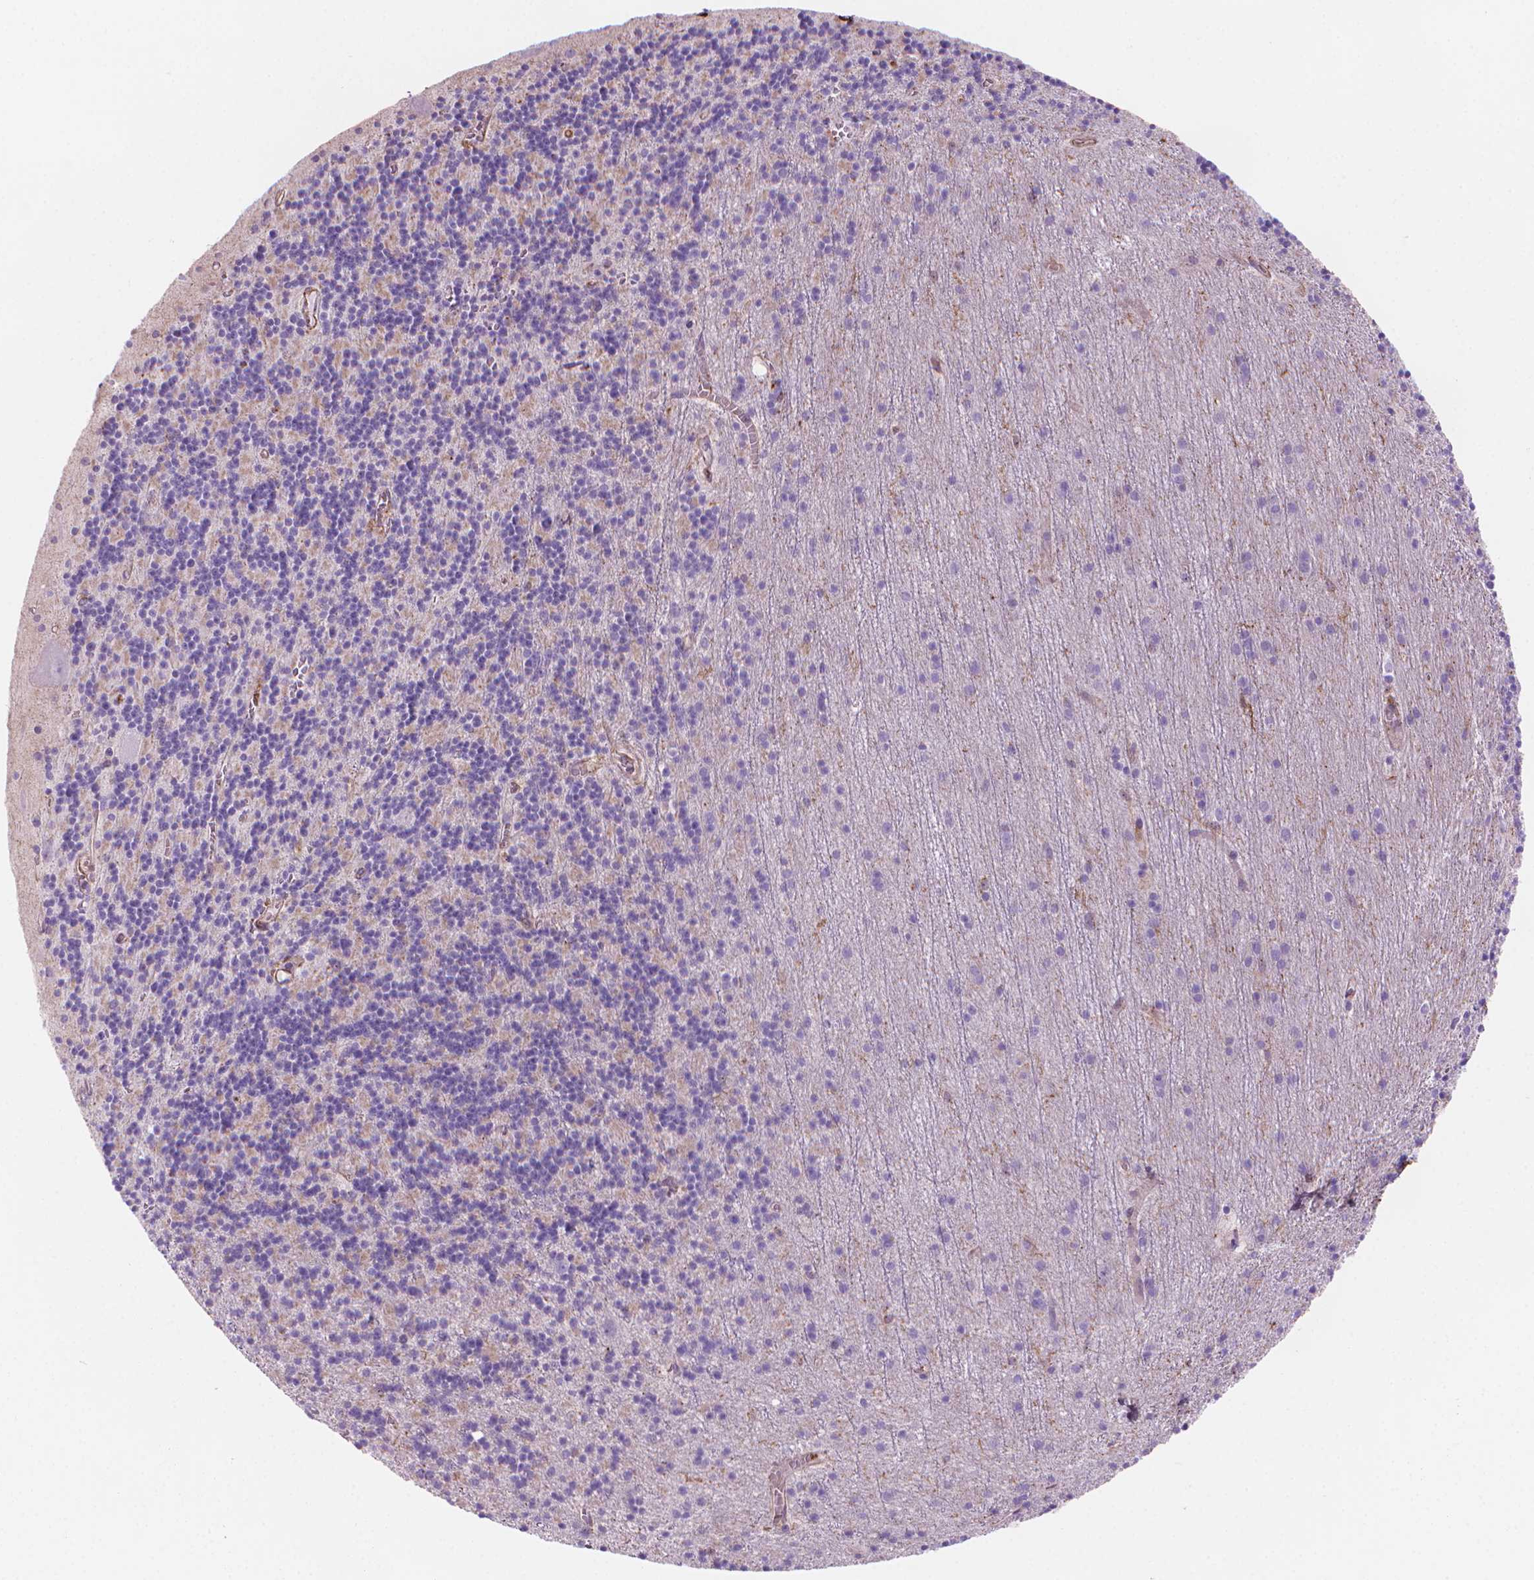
{"staining": {"intensity": "negative", "quantity": "none", "location": "none"}, "tissue": "cerebellum", "cell_type": "Cells in granular layer", "image_type": "normal", "snomed": [{"axis": "morphology", "description": "Normal tissue, NOS"}, {"axis": "topography", "description": "Cerebellum"}], "caption": "Immunohistochemical staining of unremarkable cerebellum displays no significant positivity in cells in granular layer.", "gene": "PATJ", "patient": {"sex": "male", "age": 70}}